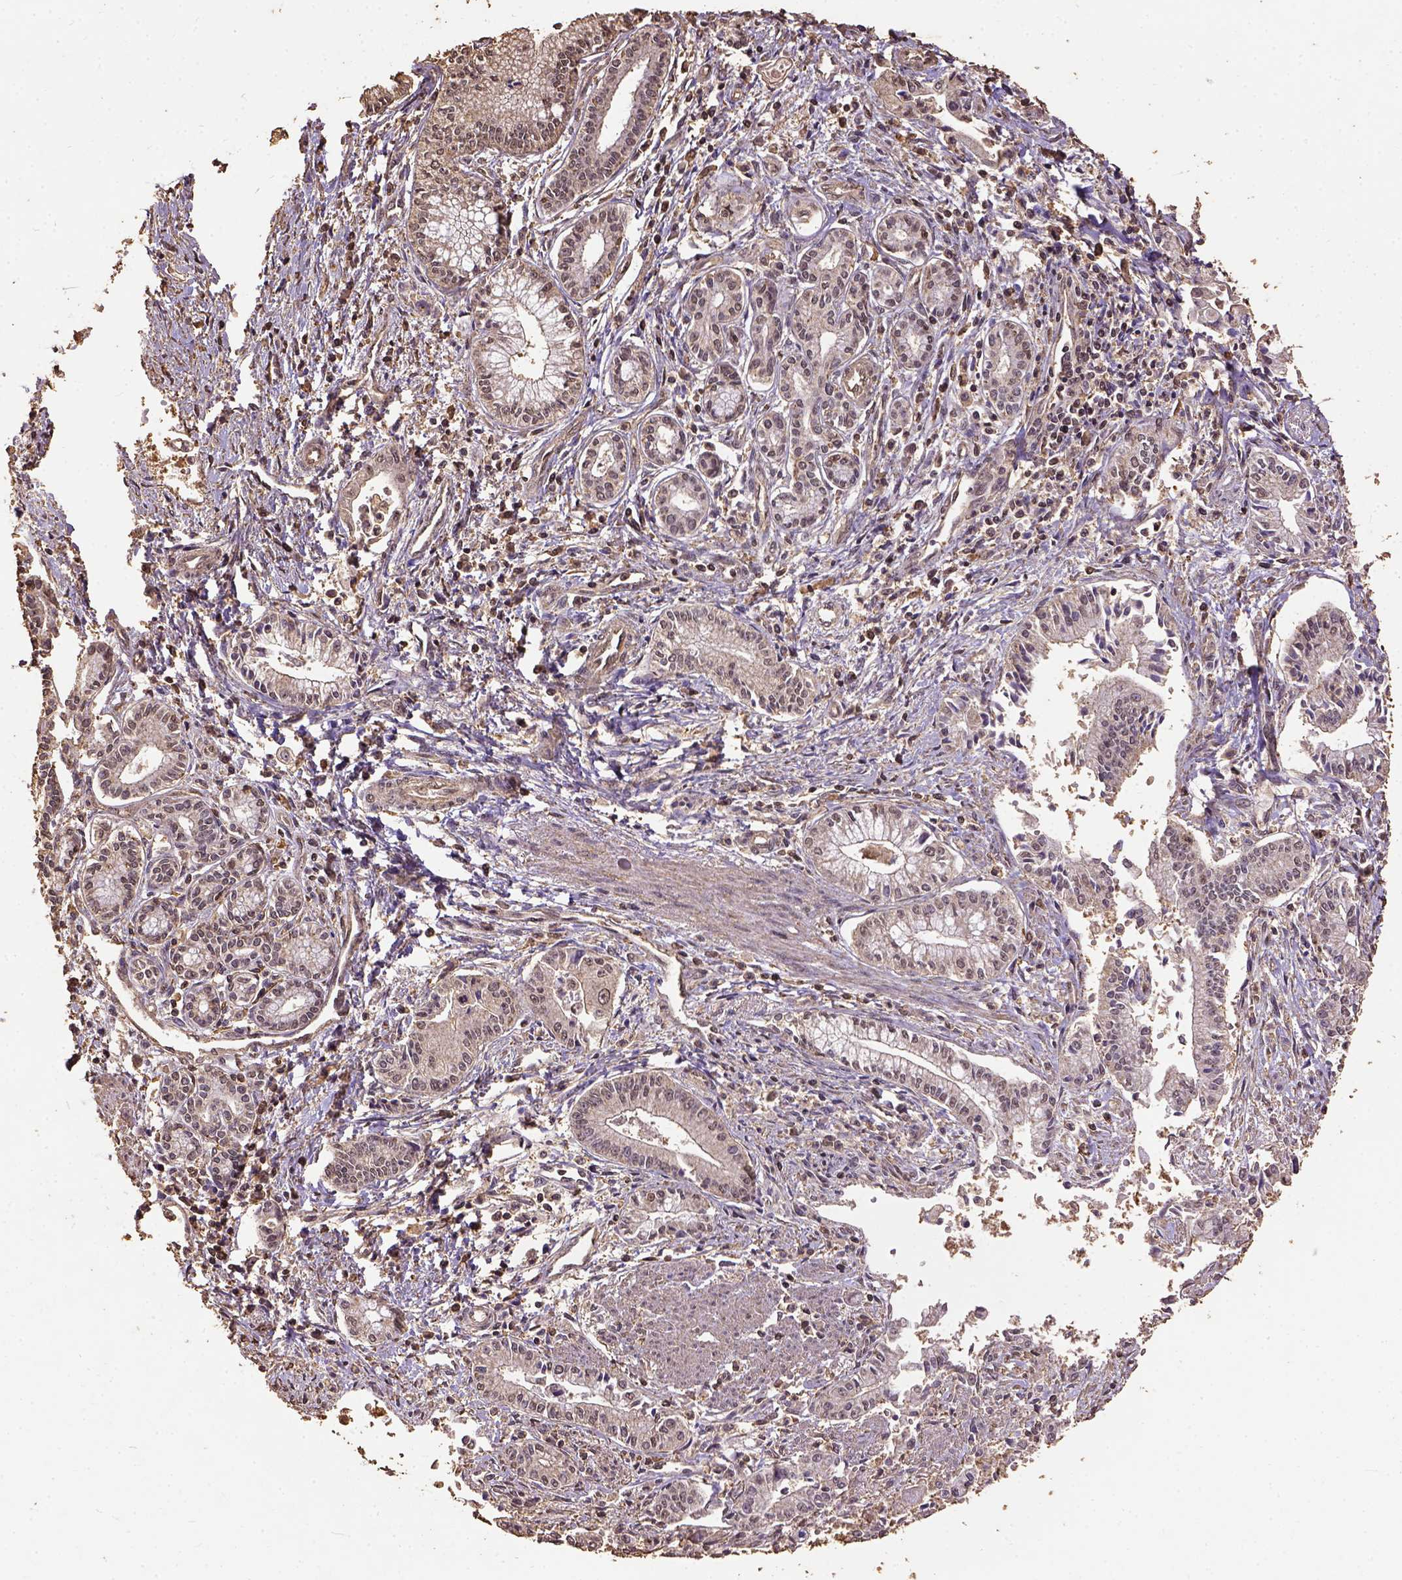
{"staining": {"intensity": "moderate", "quantity": ">75%", "location": "nuclear"}, "tissue": "pancreatic cancer", "cell_type": "Tumor cells", "image_type": "cancer", "snomed": [{"axis": "morphology", "description": "Adenocarcinoma, NOS"}, {"axis": "topography", "description": "Pancreas"}], "caption": "This micrograph exhibits immunohistochemistry (IHC) staining of human pancreatic adenocarcinoma, with medium moderate nuclear staining in about >75% of tumor cells.", "gene": "NACC1", "patient": {"sex": "female", "age": 65}}